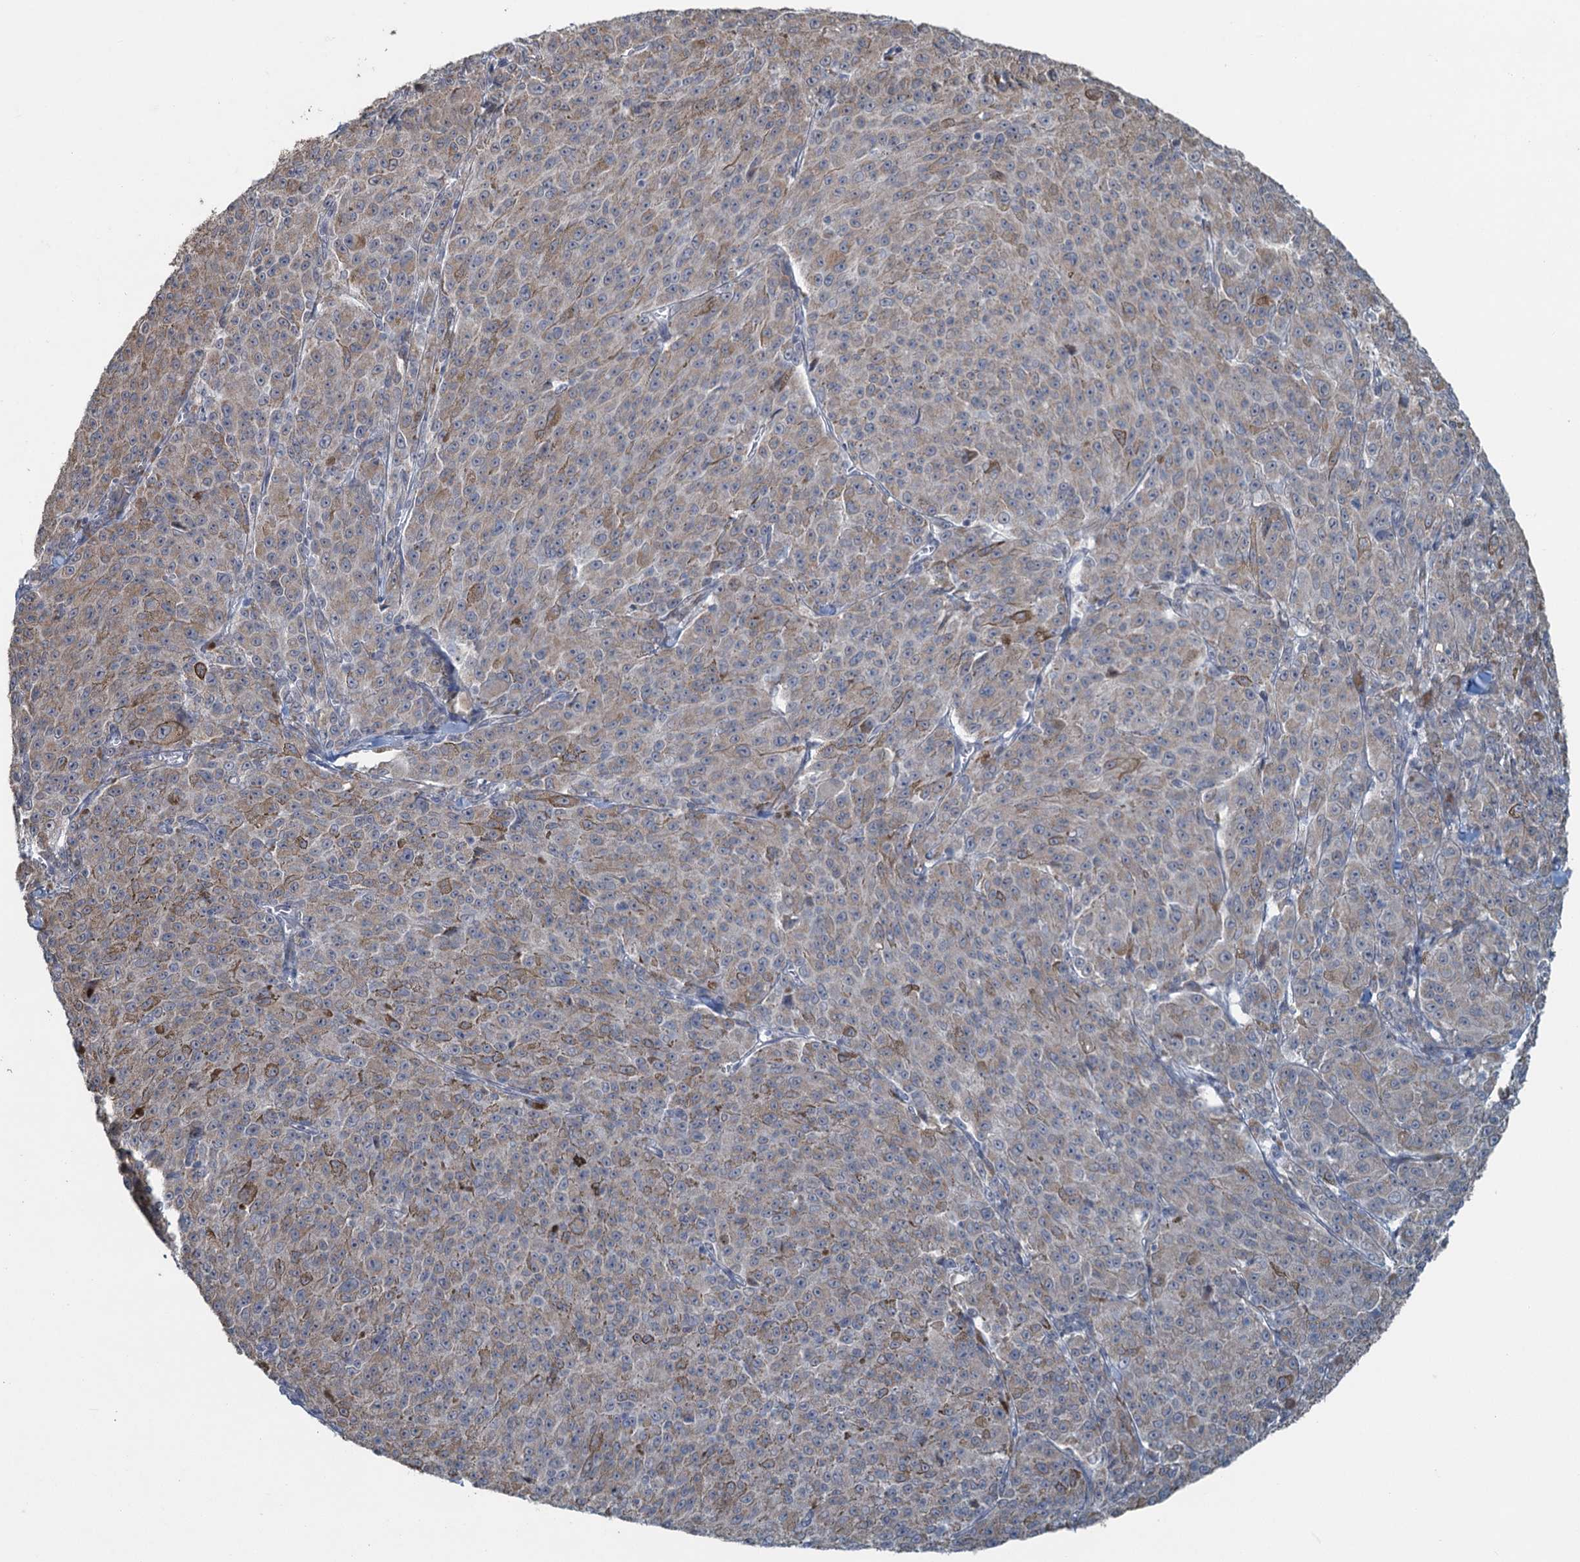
{"staining": {"intensity": "weak", "quantity": "<25%", "location": "cytoplasmic/membranous"}, "tissue": "melanoma", "cell_type": "Tumor cells", "image_type": "cancer", "snomed": [{"axis": "morphology", "description": "Malignant melanoma, NOS"}, {"axis": "topography", "description": "Skin"}], "caption": "Immunohistochemical staining of melanoma reveals no significant staining in tumor cells.", "gene": "TEX35", "patient": {"sex": "female", "age": 52}}